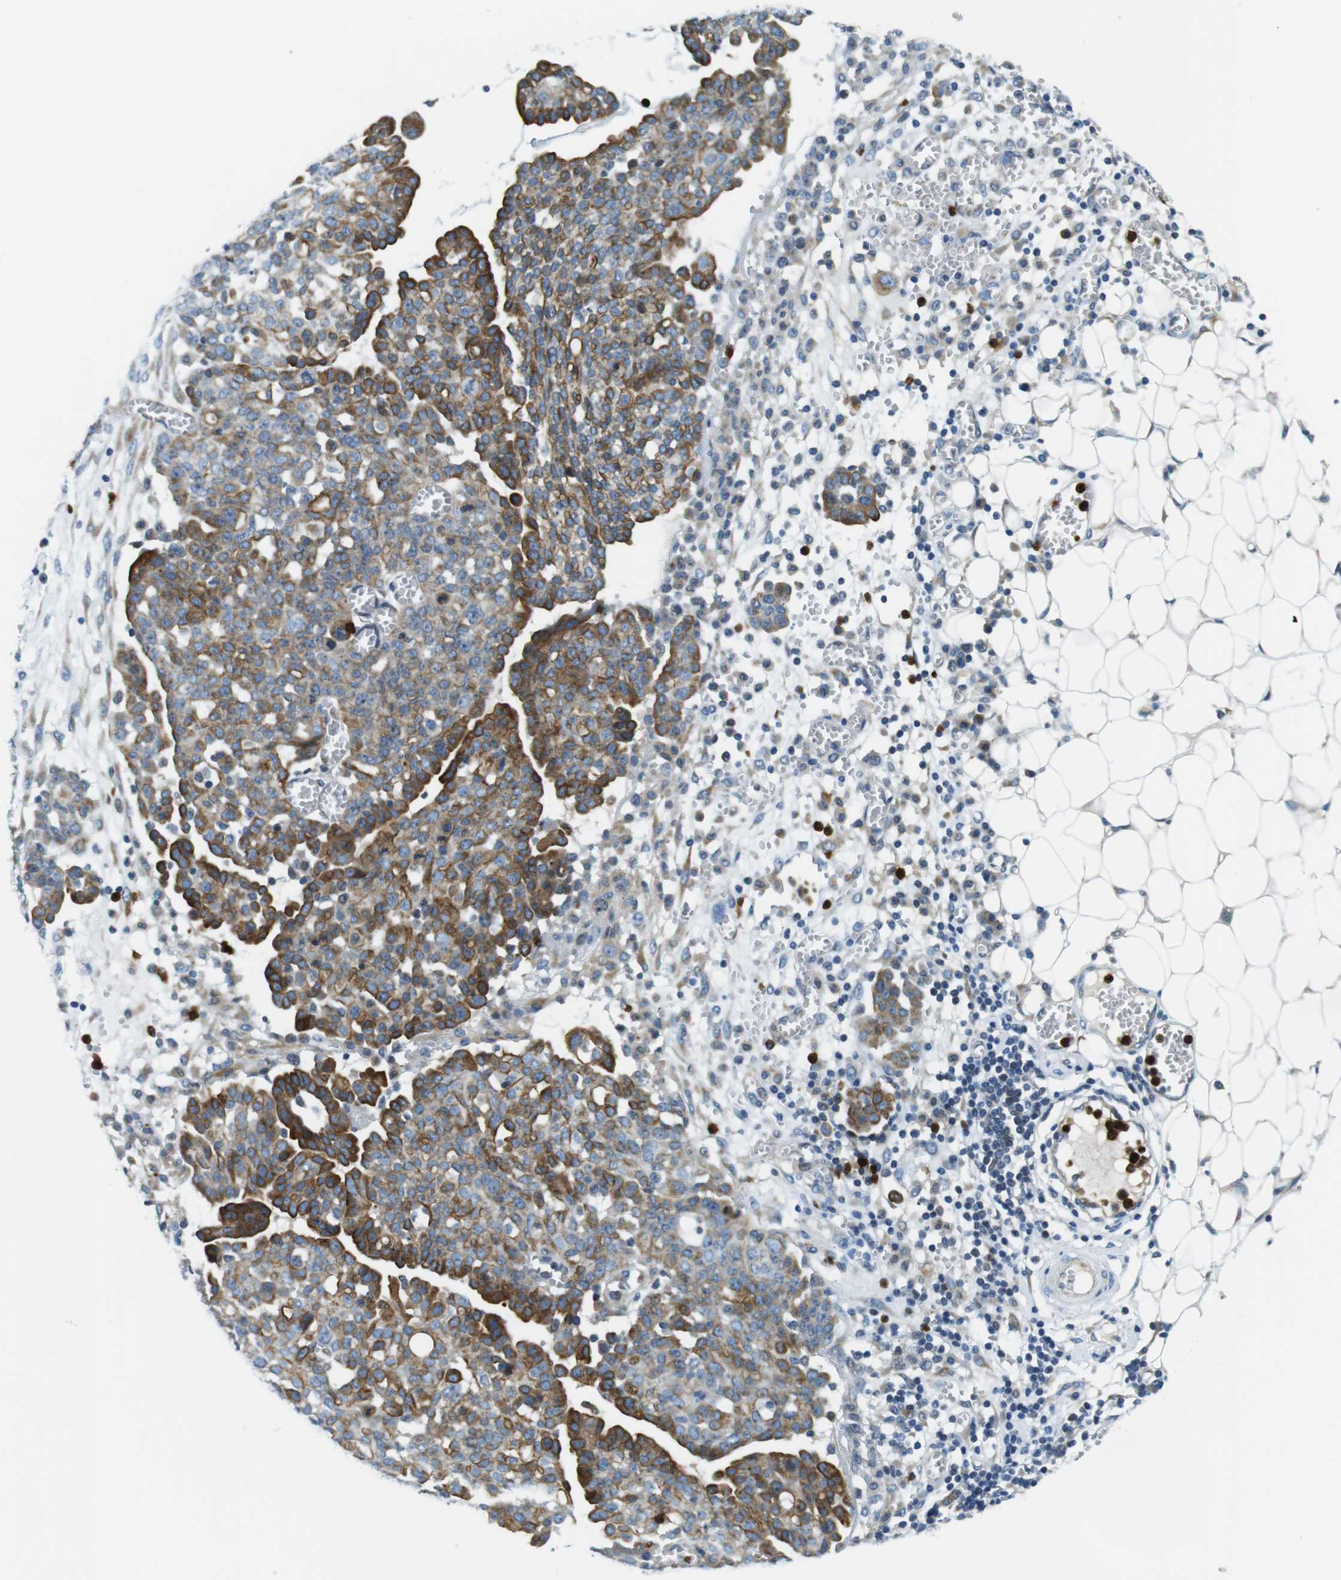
{"staining": {"intensity": "moderate", "quantity": ">75%", "location": "cytoplasmic/membranous"}, "tissue": "ovarian cancer", "cell_type": "Tumor cells", "image_type": "cancer", "snomed": [{"axis": "morphology", "description": "Cystadenocarcinoma, serous, NOS"}, {"axis": "topography", "description": "Soft tissue"}, {"axis": "topography", "description": "Ovary"}], "caption": "Immunohistochemical staining of serous cystadenocarcinoma (ovarian) demonstrates moderate cytoplasmic/membranous protein positivity in about >75% of tumor cells. Immunohistochemistry stains the protein of interest in brown and the nuclei are stained blue.", "gene": "ZDHHC3", "patient": {"sex": "female", "age": 57}}